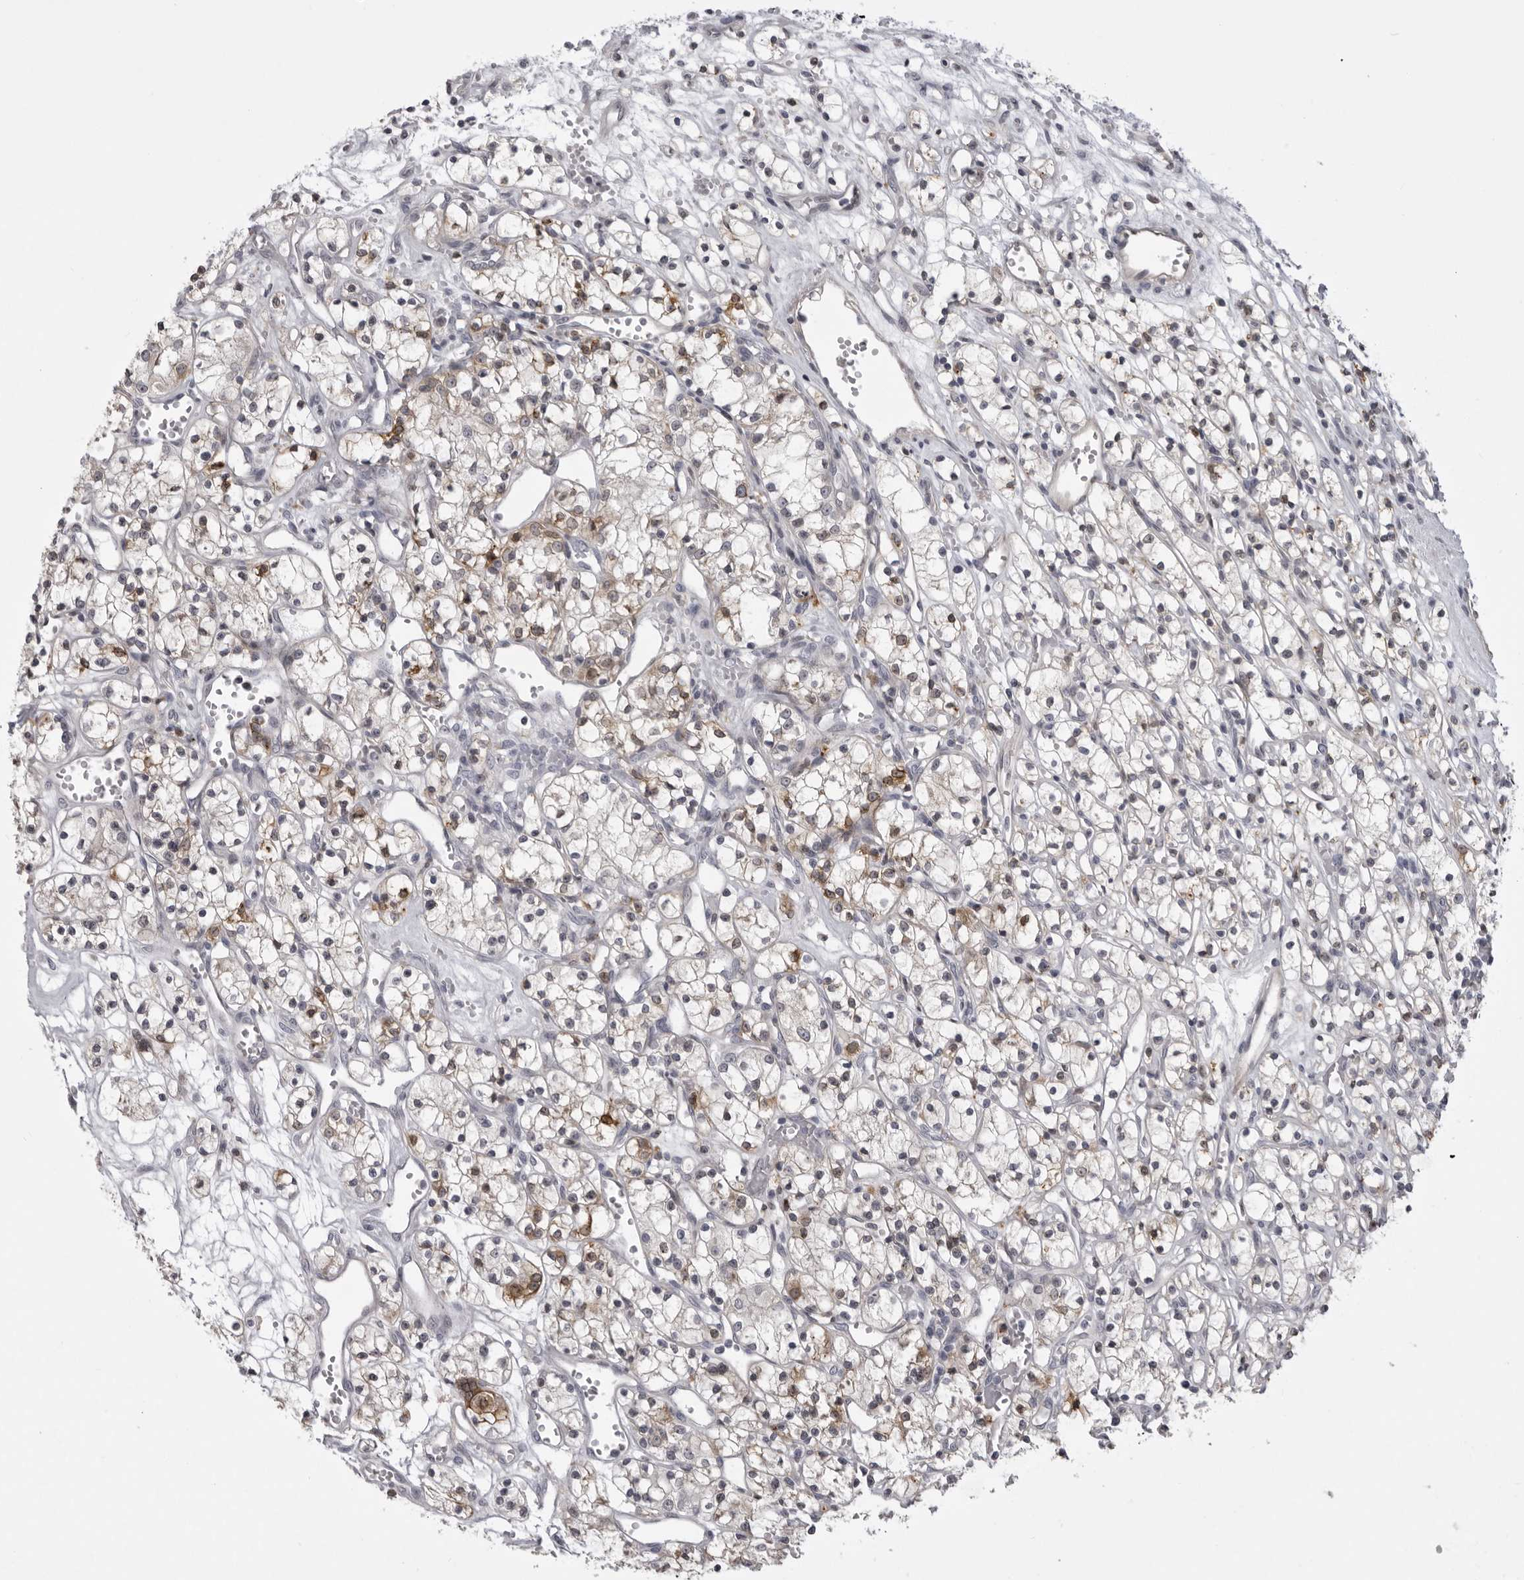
{"staining": {"intensity": "moderate", "quantity": "<25%", "location": "cytoplasmic/membranous"}, "tissue": "renal cancer", "cell_type": "Tumor cells", "image_type": "cancer", "snomed": [{"axis": "morphology", "description": "Adenocarcinoma, NOS"}, {"axis": "topography", "description": "Kidney"}], "caption": "Immunohistochemical staining of human renal cancer (adenocarcinoma) shows low levels of moderate cytoplasmic/membranous protein staining in about <25% of tumor cells.", "gene": "NCEH1", "patient": {"sex": "female", "age": 59}}